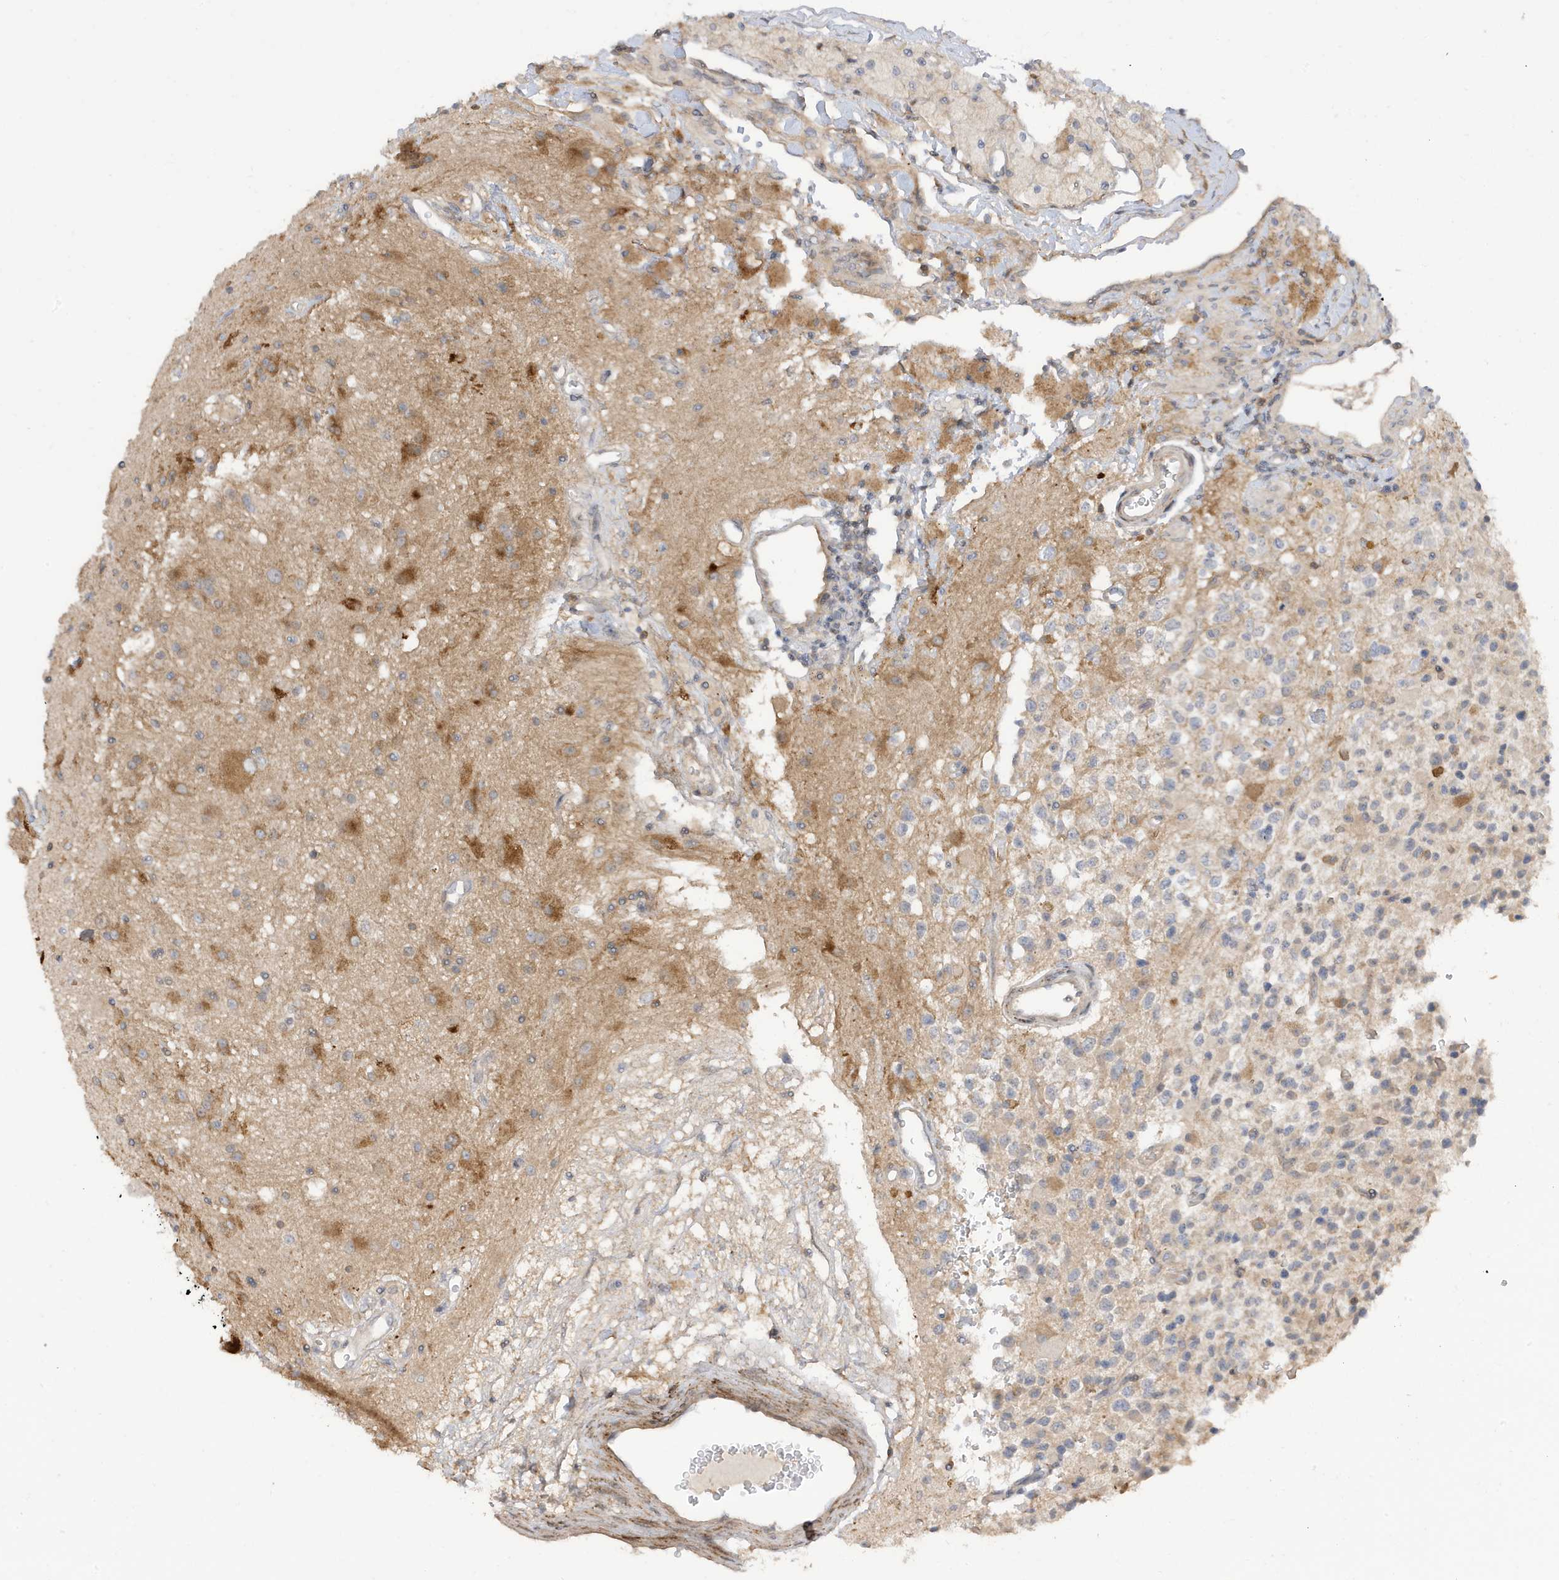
{"staining": {"intensity": "moderate", "quantity": "25%-75%", "location": "cytoplasmic/membranous"}, "tissue": "glioma", "cell_type": "Tumor cells", "image_type": "cancer", "snomed": [{"axis": "morphology", "description": "Glioma, malignant, High grade"}, {"axis": "topography", "description": "Brain"}], "caption": "There is medium levels of moderate cytoplasmic/membranous expression in tumor cells of high-grade glioma (malignant), as demonstrated by immunohistochemical staining (brown color).", "gene": "TAB3", "patient": {"sex": "male", "age": 34}}